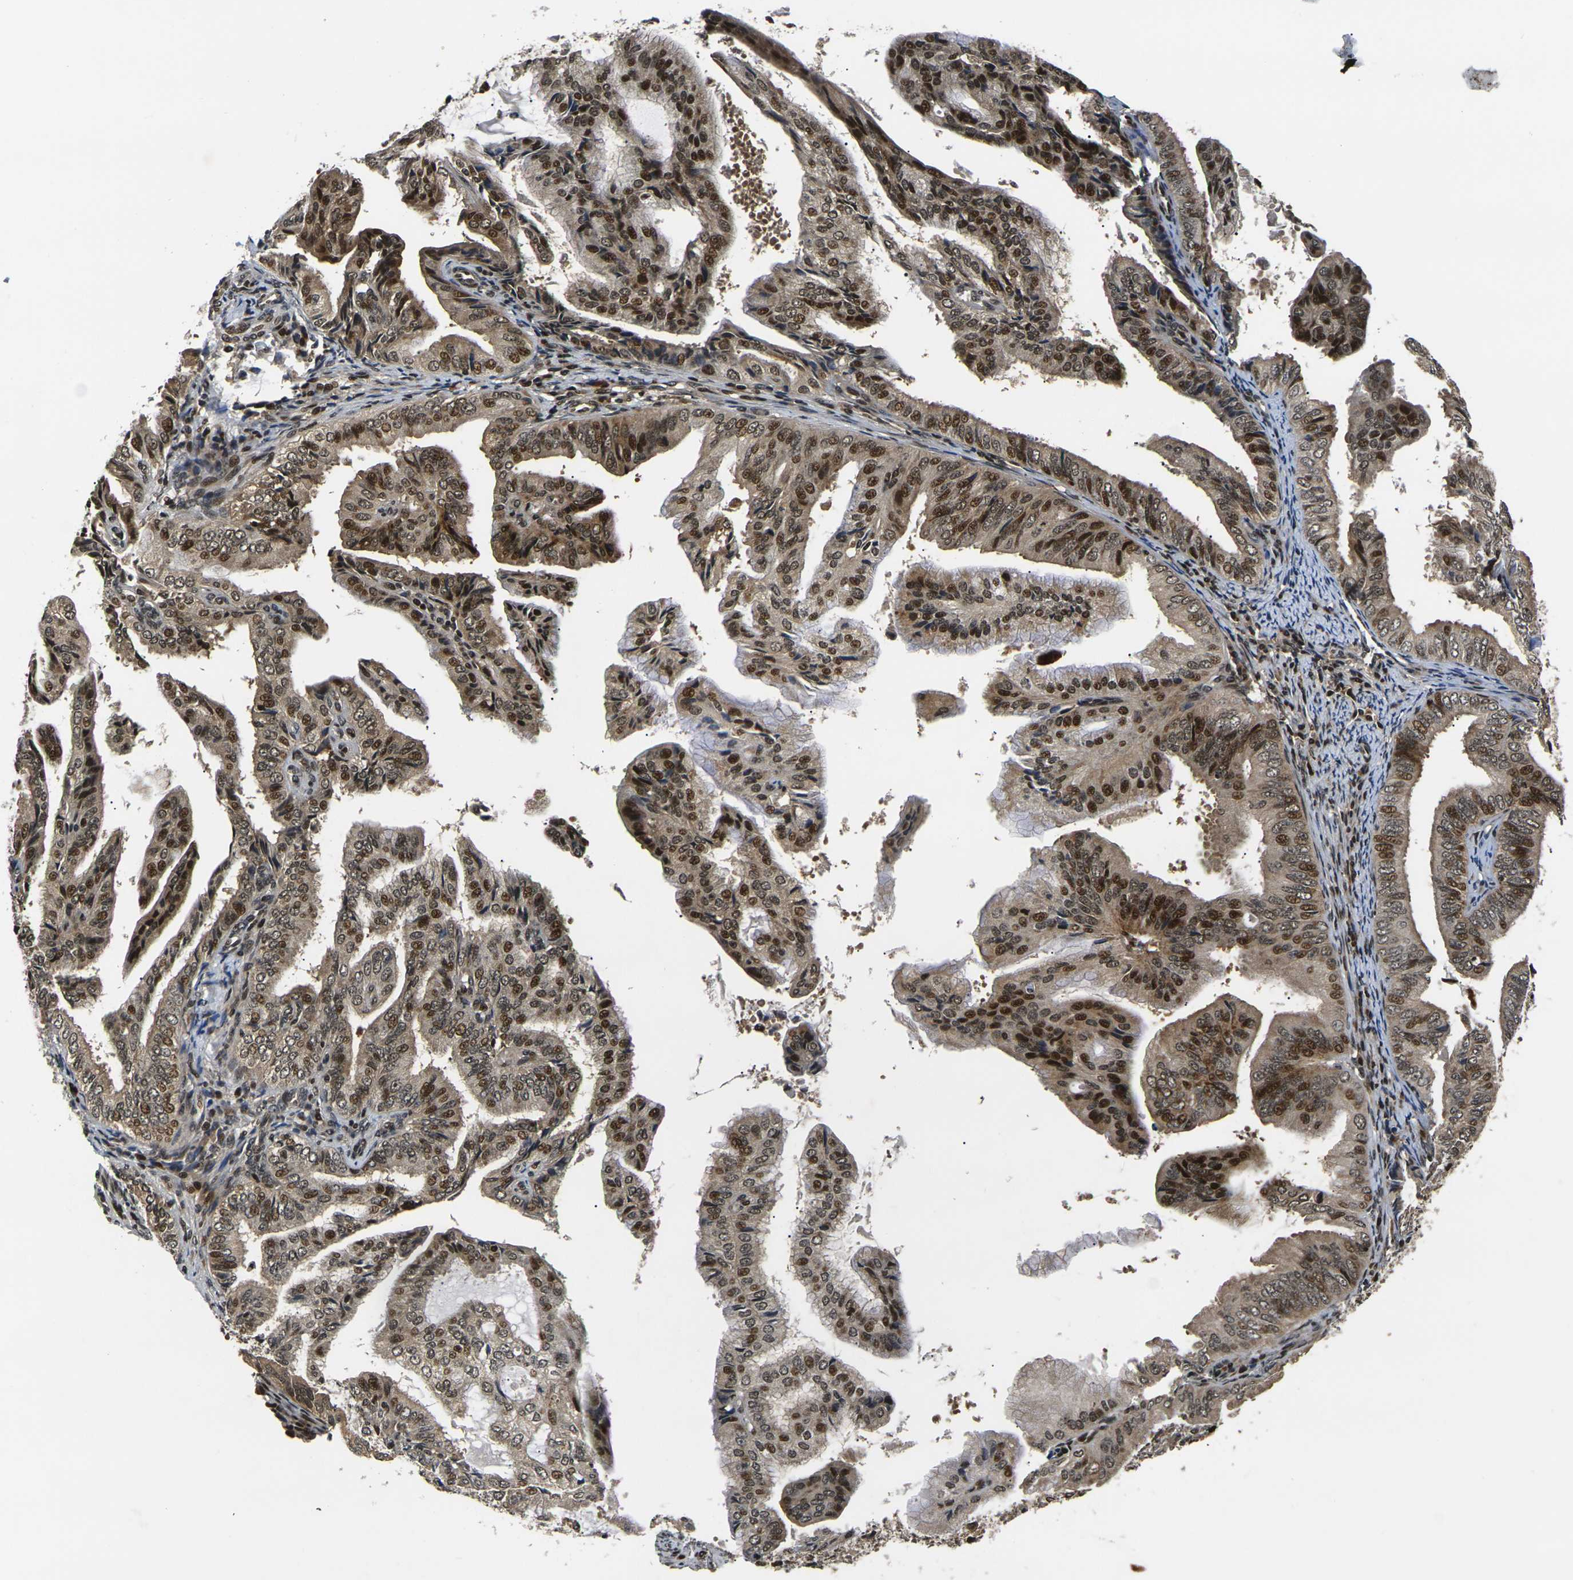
{"staining": {"intensity": "strong", "quantity": ">75%", "location": "cytoplasmic/membranous,nuclear"}, "tissue": "endometrial cancer", "cell_type": "Tumor cells", "image_type": "cancer", "snomed": [{"axis": "morphology", "description": "Adenocarcinoma, NOS"}, {"axis": "topography", "description": "Endometrium"}], "caption": "Human endometrial cancer (adenocarcinoma) stained with a brown dye reveals strong cytoplasmic/membranous and nuclear positive staining in approximately >75% of tumor cells.", "gene": "ACTL6A", "patient": {"sex": "female", "age": 58}}